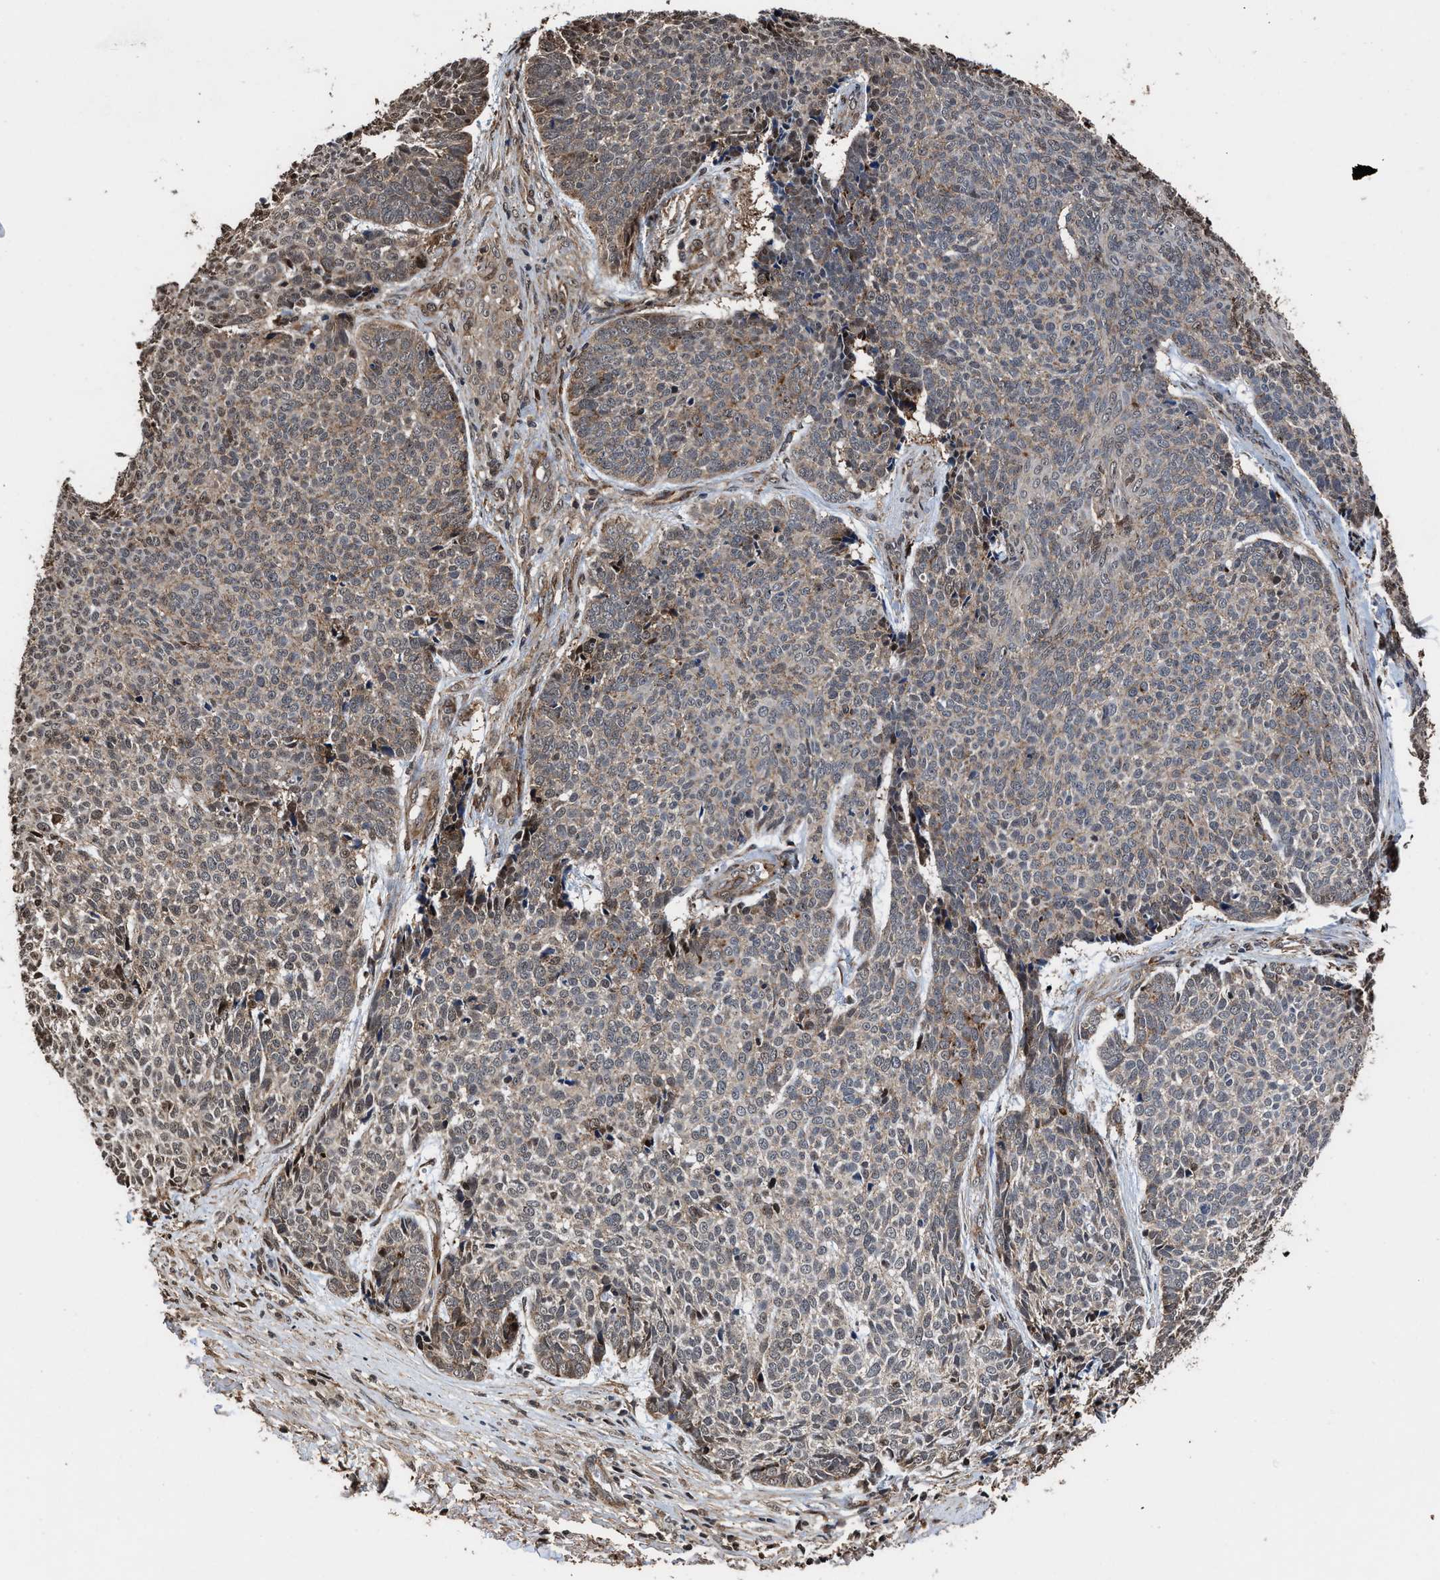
{"staining": {"intensity": "weak", "quantity": "25%-75%", "location": "cytoplasmic/membranous,nuclear"}, "tissue": "skin cancer", "cell_type": "Tumor cells", "image_type": "cancer", "snomed": [{"axis": "morphology", "description": "Basal cell carcinoma"}, {"axis": "topography", "description": "Skin"}], "caption": "This is an image of IHC staining of skin cancer (basal cell carcinoma), which shows weak expression in the cytoplasmic/membranous and nuclear of tumor cells.", "gene": "SEPTIN2", "patient": {"sex": "male", "age": 84}}